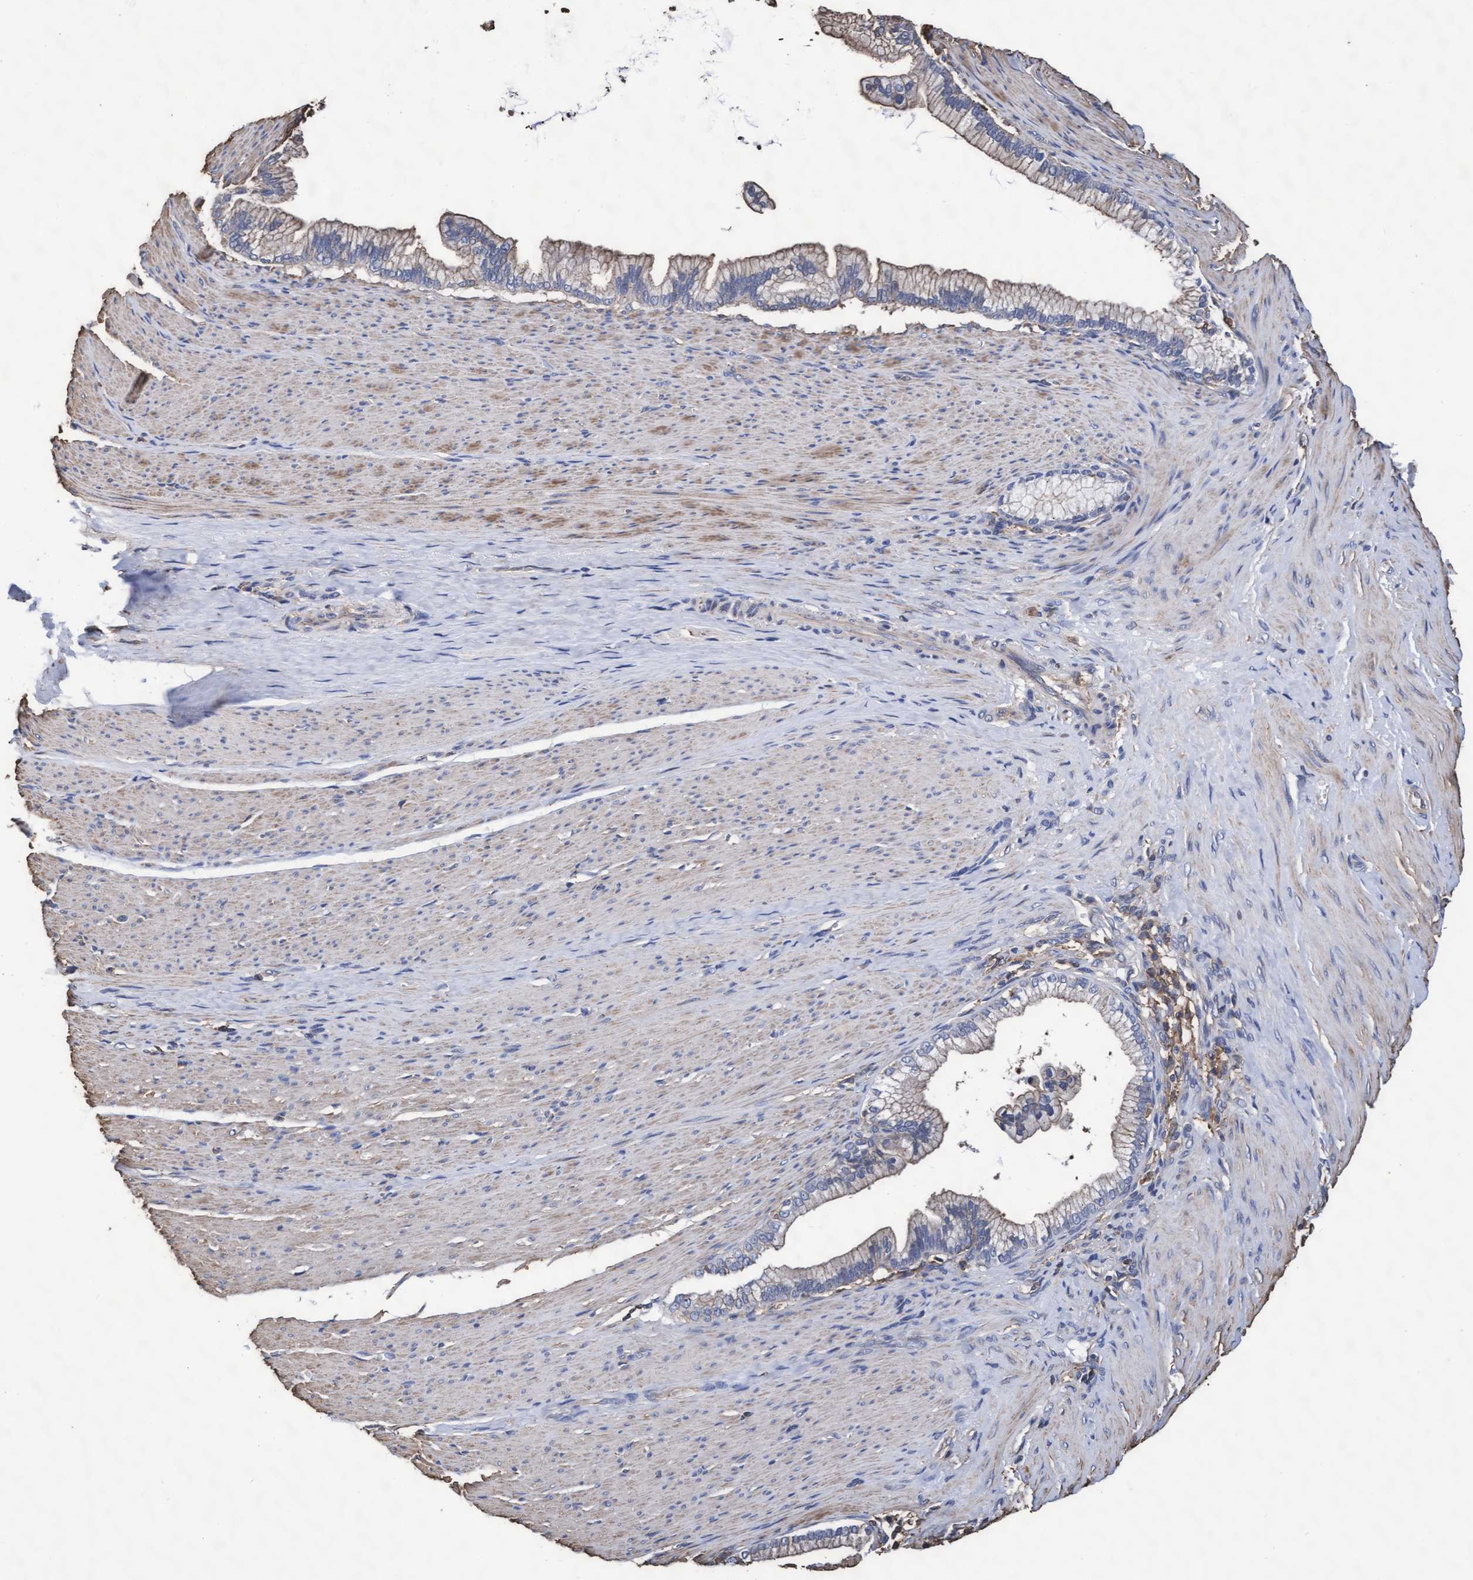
{"staining": {"intensity": "negative", "quantity": "none", "location": "none"}, "tissue": "pancreatic cancer", "cell_type": "Tumor cells", "image_type": "cancer", "snomed": [{"axis": "morphology", "description": "Adenocarcinoma, NOS"}, {"axis": "topography", "description": "Pancreas"}], "caption": "Immunohistochemistry histopathology image of neoplastic tissue: human pancreatic adenocarcinoma stained with DAB (3,3'-diaminobenzidine) shows no significant protein staining in tumor cells.", "gene": "GRHPR", "patient": {"sex": "male", "age": 69}}